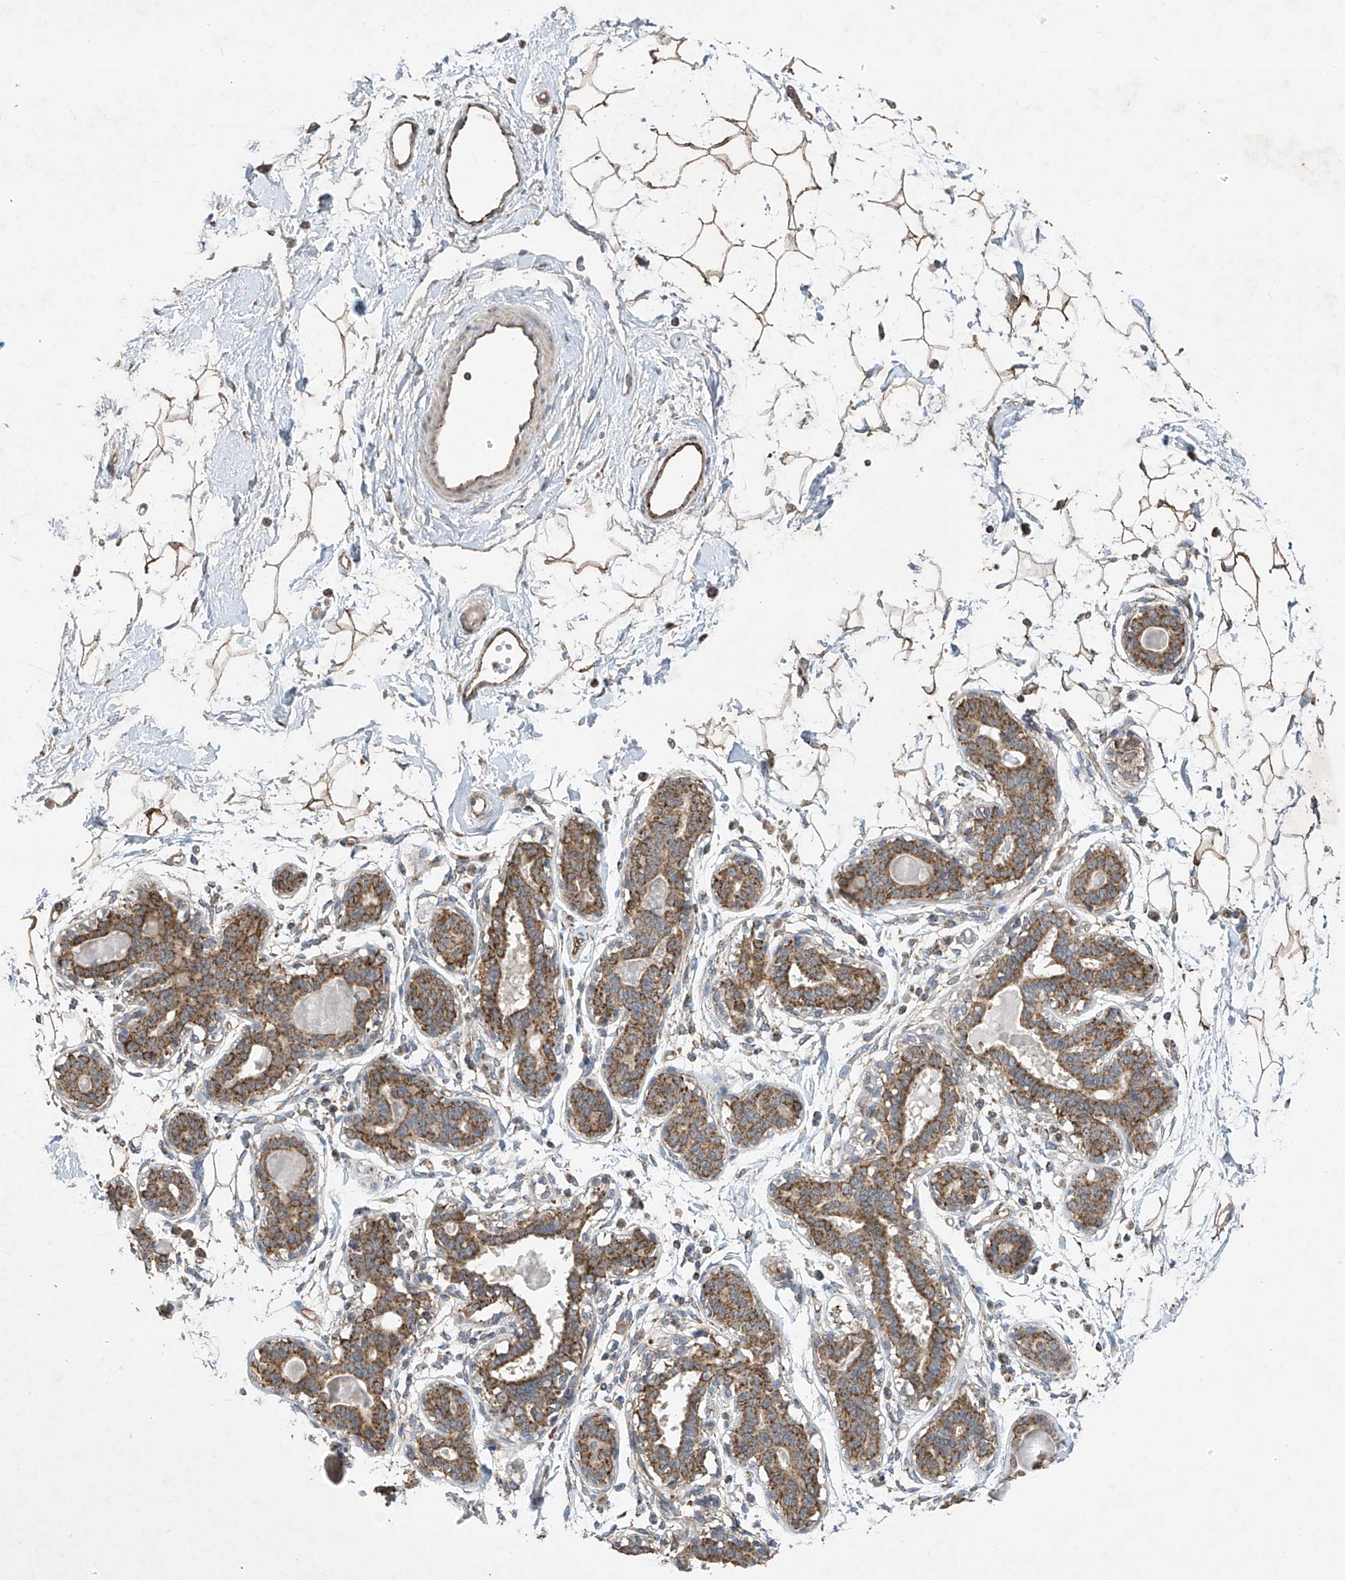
{"staining": {"intensity": "moderate", "quantity": ">75%", "location": "cytoplasmic/membranous"}, "tissue": "breast", "cell_type": "Adipocytes", "image_type": "normal", "snomed": [{"axis": "morphology", "description": "Normal tissue, NOS"}, {"axis": "topography", "description": "Breast"}], "caption": "High-magnification brightfield microscopy of normal breast stained with DAB (brown) and counterstained with hematoxylin (blue). adipocytes exhibit moderate cytoplasmic/membranous positivity is seen in about>75% of cells.", "gene": "UQCC1", "patient": {"sex": "female", "age": 45}}